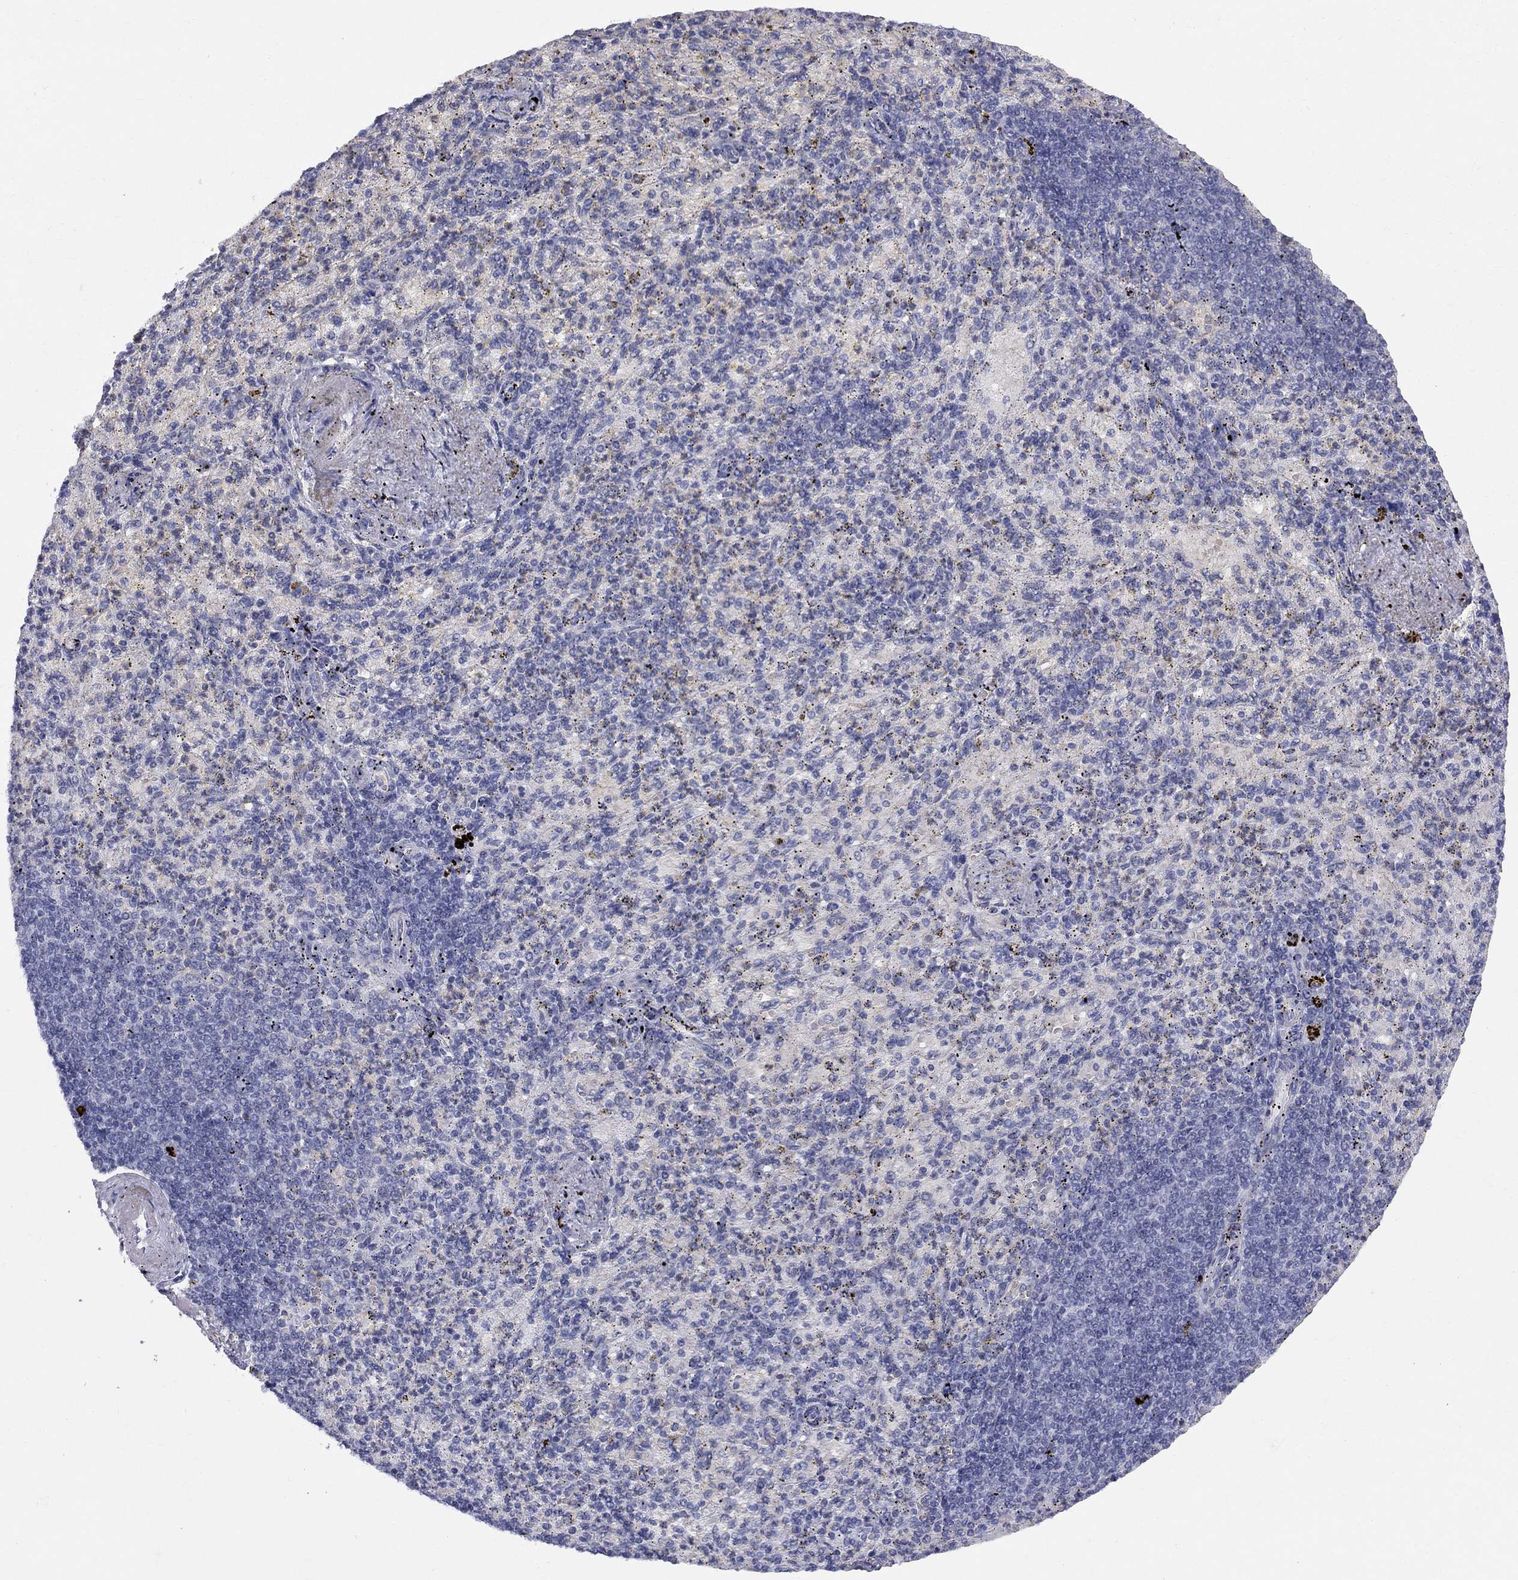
{"staining": {"intensity": "negative", "quantity": "none", "location": "none"}, "tissue": "spleen", "cell_type": "Cells in red pulp", "image_type": "normal", "snomed": [{"axis": "morphology", "description": "Normal tissue, NOS"}, {"axis": "topography", "description": "Spleen"}], "caption": "High power microscopy histopathology image of an immunohistochemistry (IHC) histopathology image of benign spleen, revealing no significant staining in cells in red pulp. Nuclei are stained in blue.", "gene": "DMTN", "patient": {"sex": "female", "age": 74}}